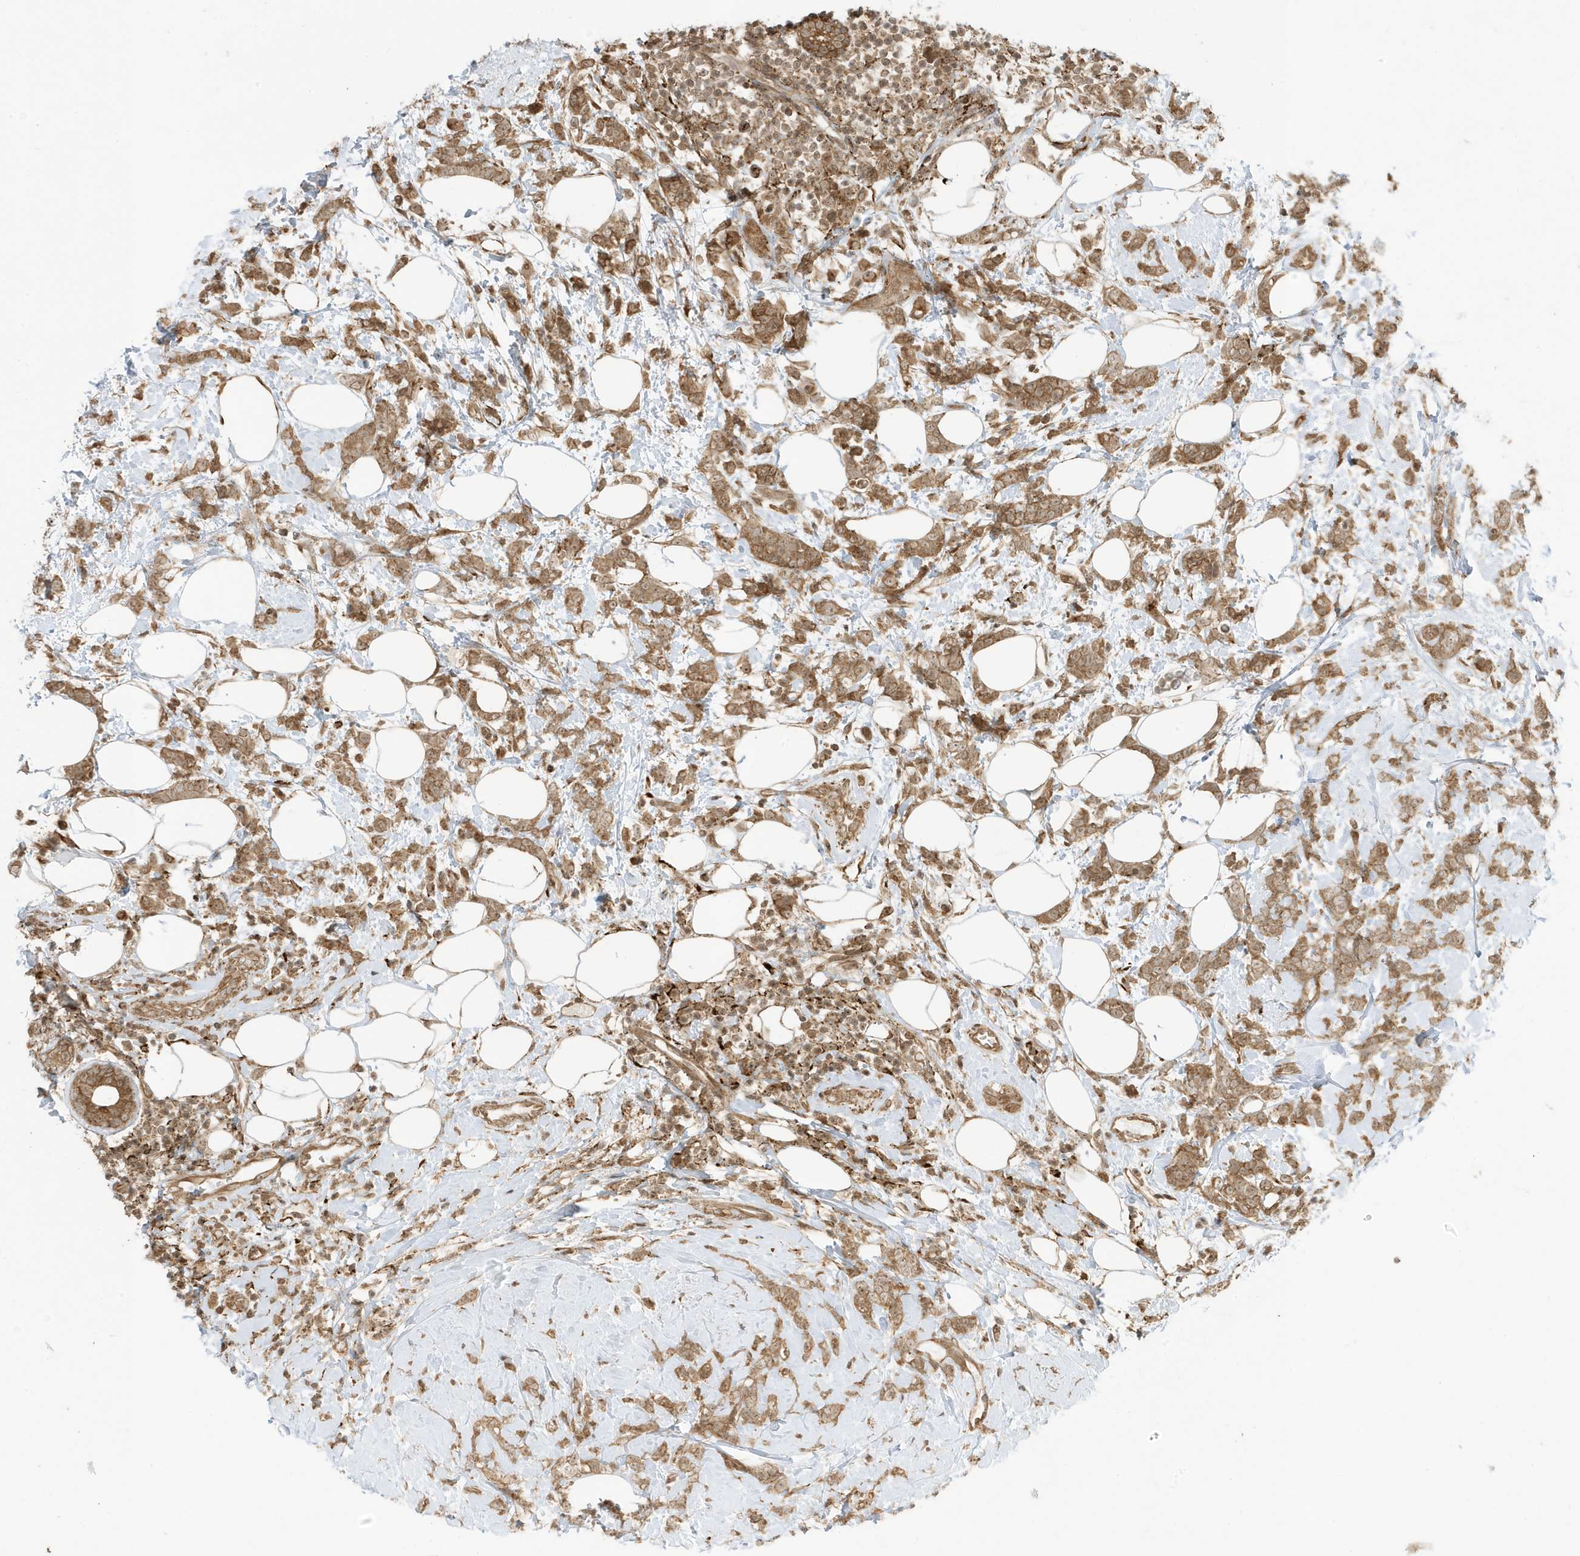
{"staining": {"intensity": "moderate", "quantity": ">75%", "location": "cytoplasmic/membranous"}, "tissue": "breast cancer", "cell_type": "Tumor cells", "image_type": "cancer", "snomed": [{"axis": "morphology", "description": "Lobular carcinoma"}, {"axis": "topography", "description": "Breast"}], "caption": "A photomicrograph of human lobular carcinoma (breast) stained for a protein shows moderate cytoplasmic/membranous brown staining in tumor cells.", "gene": "DHX36", "patient": {"sex": "female", "age": 58}}